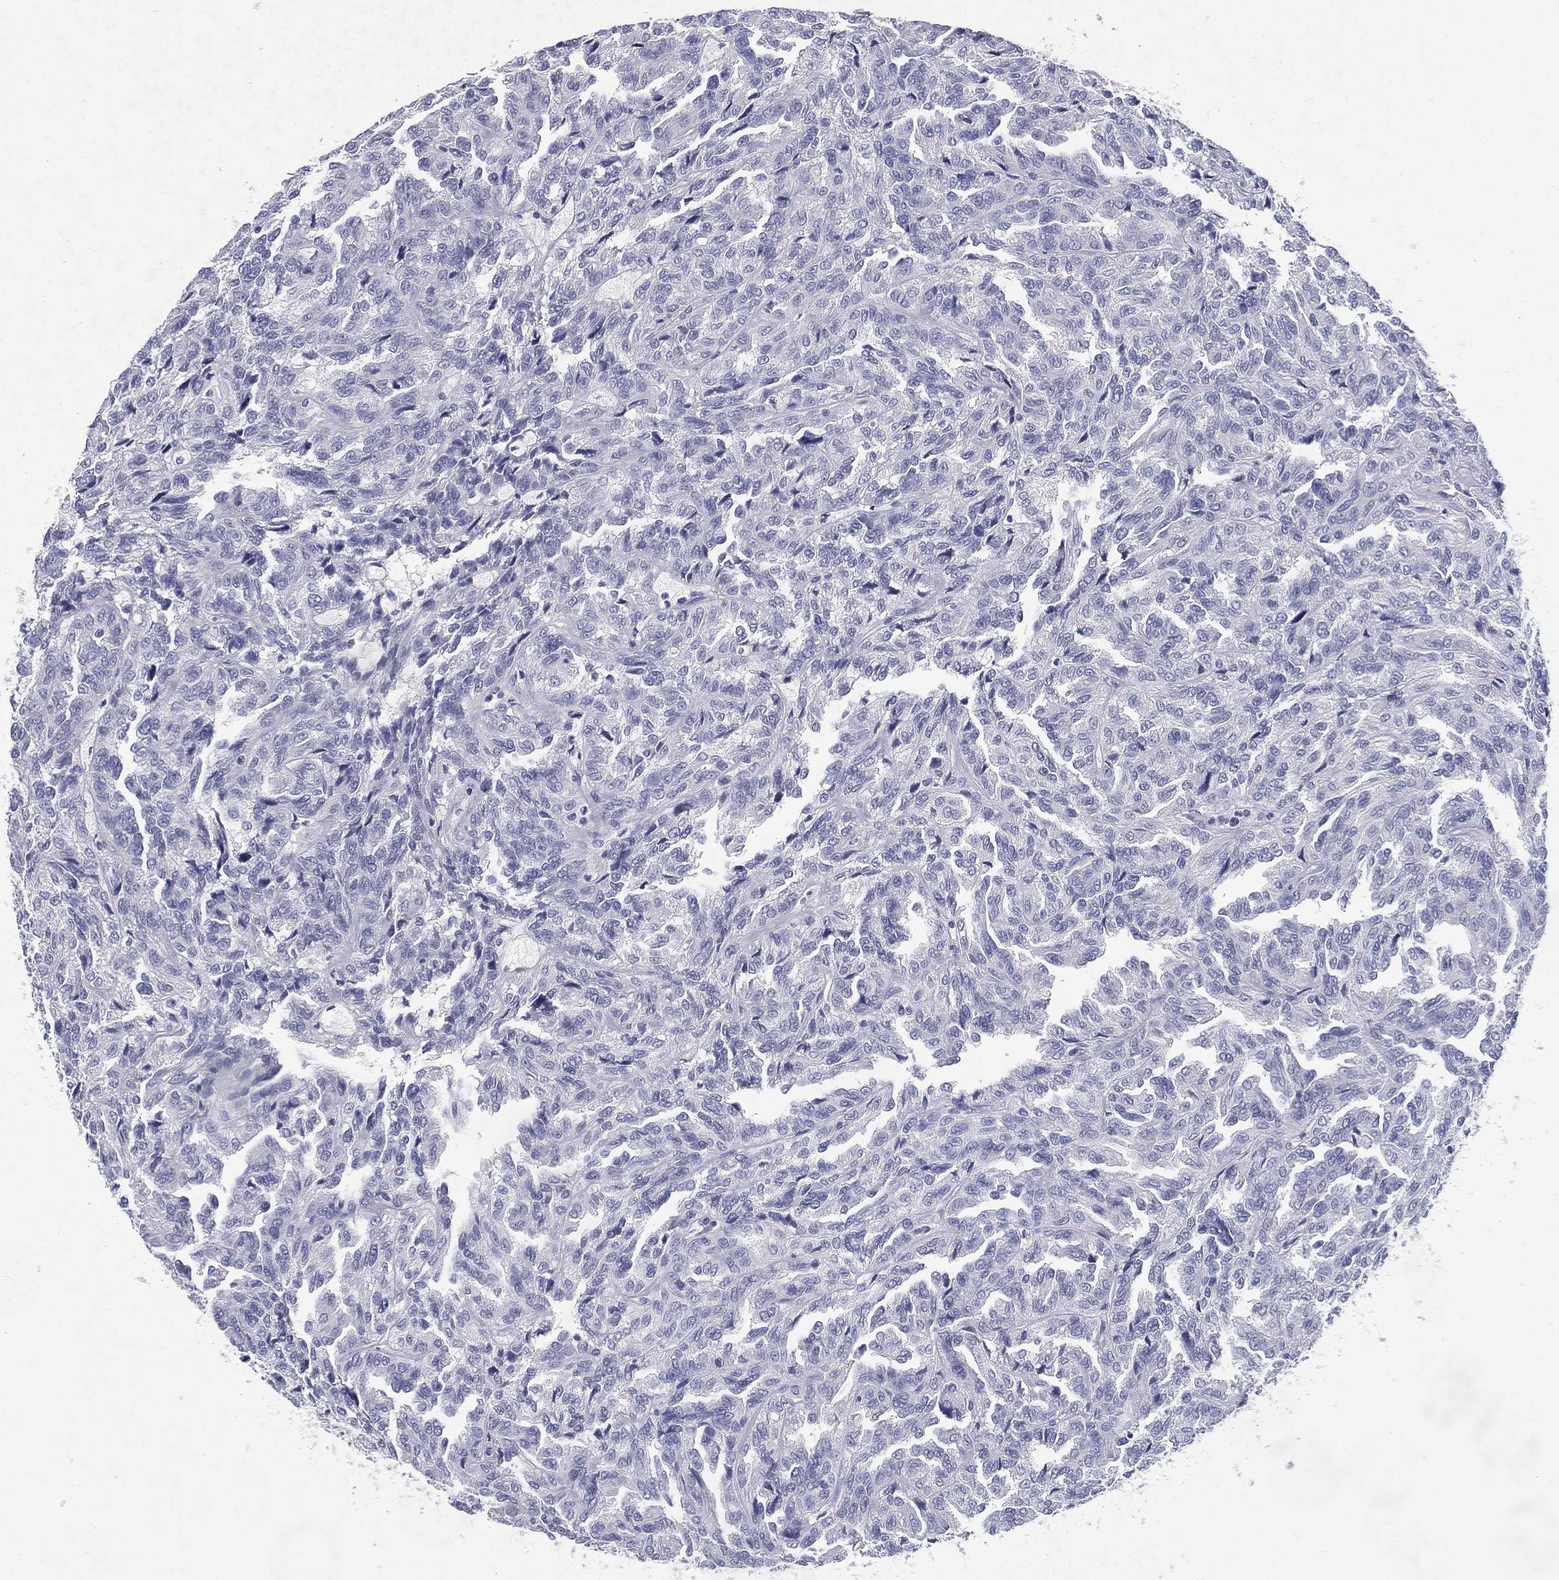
{"staining": {"intensity": "negative", "quantity": "none", "location": "none"}, "tissue": "renal cancer", "cell_type": "Tumor cells", "image_type": "cancer", "snomed": [{"axis": "morphology", "description": "Adenocarcinoma, NOS"}, {"axis": "topography", "description": "Kidney"}], "caption": "Adenocarcinoma (renal) was stained to show a protein in brown. There is no significant staining in tumor cells.", "gene": "RGS13", "patient": {"sex": "male", "age": 79}}